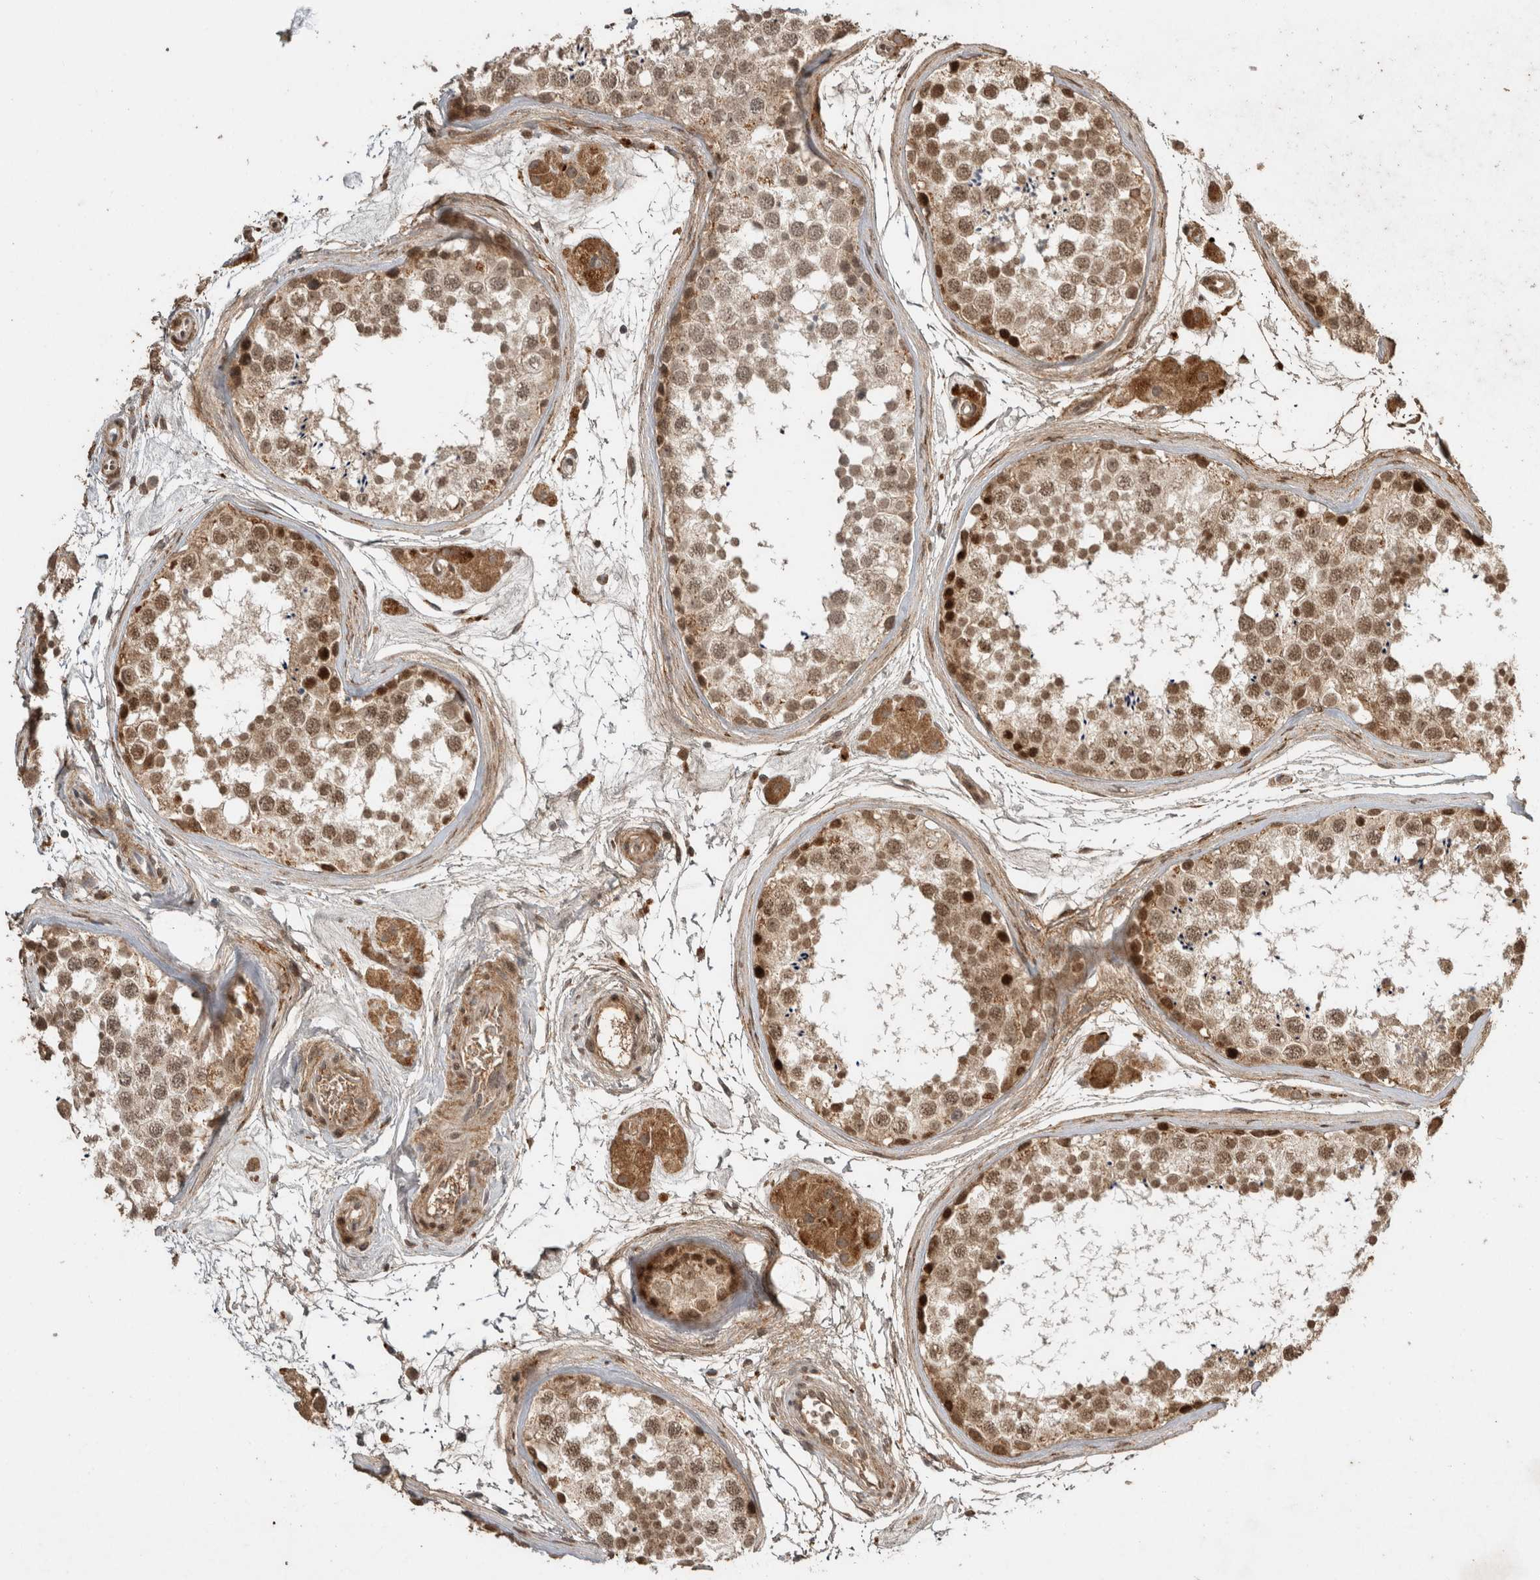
{"staining": {"intensity": "moderate", "quantity": ">75%", "location": "cytoplasmic/membranous,nuclear"}, "tissue": "testis", "cell_type": "Cells in seminiferous ducts", "image_type": "normal", "snomed": [{"axis": "morphology", "description": "Normal tissue, NOS"}, {"axis": "topography", "description": "Testis"}], "caption": "Testis stained with DAB immunohistochemistry (IHC) exhibits medium levels of moderate cytoplasmic/membranous,nuclear expression in approximately >75% of cells in seminiferous ducts. (DAB (3,3'-diaminobenzidine) = brown stain, brightfield microscopy at high magnification).", "gene": "FAM3A", "patient": {"sex": "male", "age": 56}}